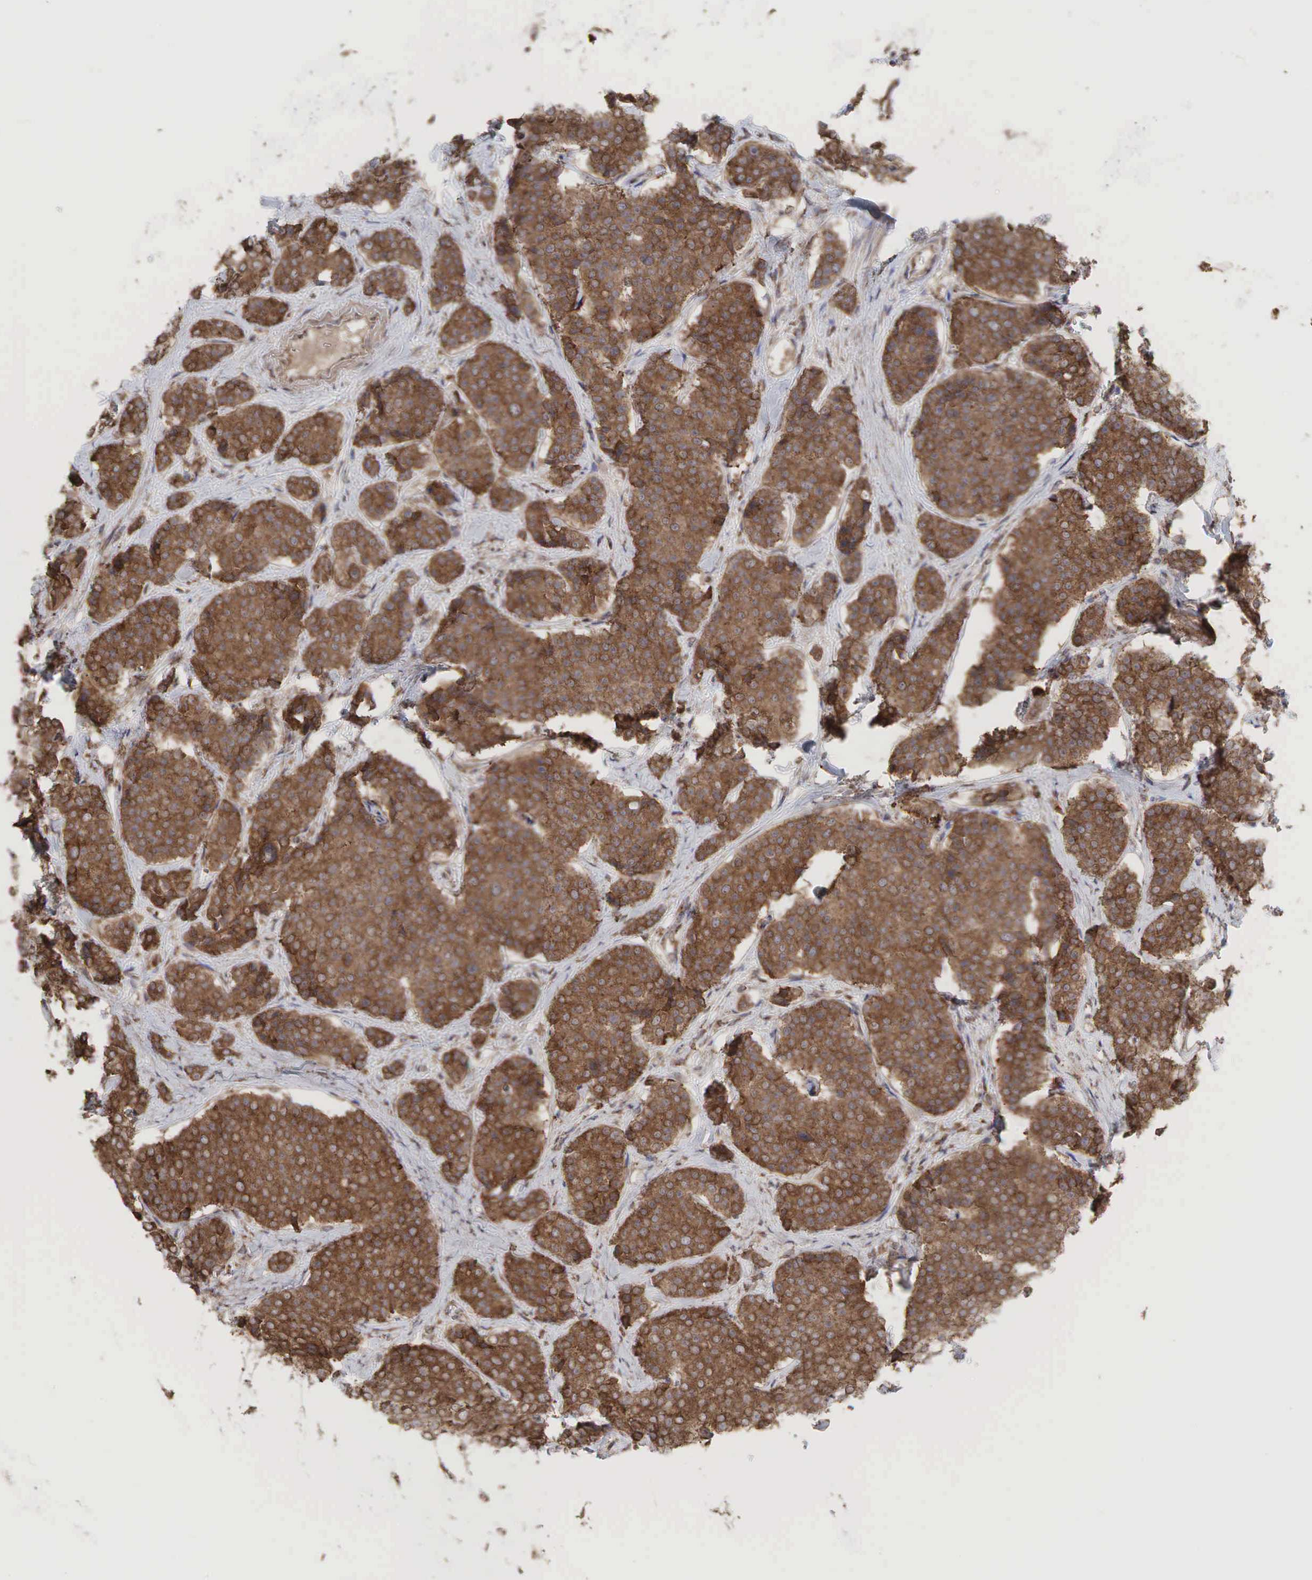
{"staining": {"intensity": "moderate", "quantity": ">75%", "location": "cytoplasmic/membranous"}, "tissue": "carcinoid", "cell_type": "Tumor cells", "image_type": "cancer", "snomed": [{"axis": "morphology", "description": "Carcinoid, malignant, NOS"}, {"axis": "topography", "description": "Small intestine"}], "caption": "An immunohistochemistry histopathology image of neoplastic tissue is shown. Protein staining in brown highlights moderate cytoplasmic/membranous positivity in carcinoid within tumor cells. (IHC, brightfield microscopy, high magnification).", "gene": "PABPC5", "patient": {"sex": "male", "age": 60}}